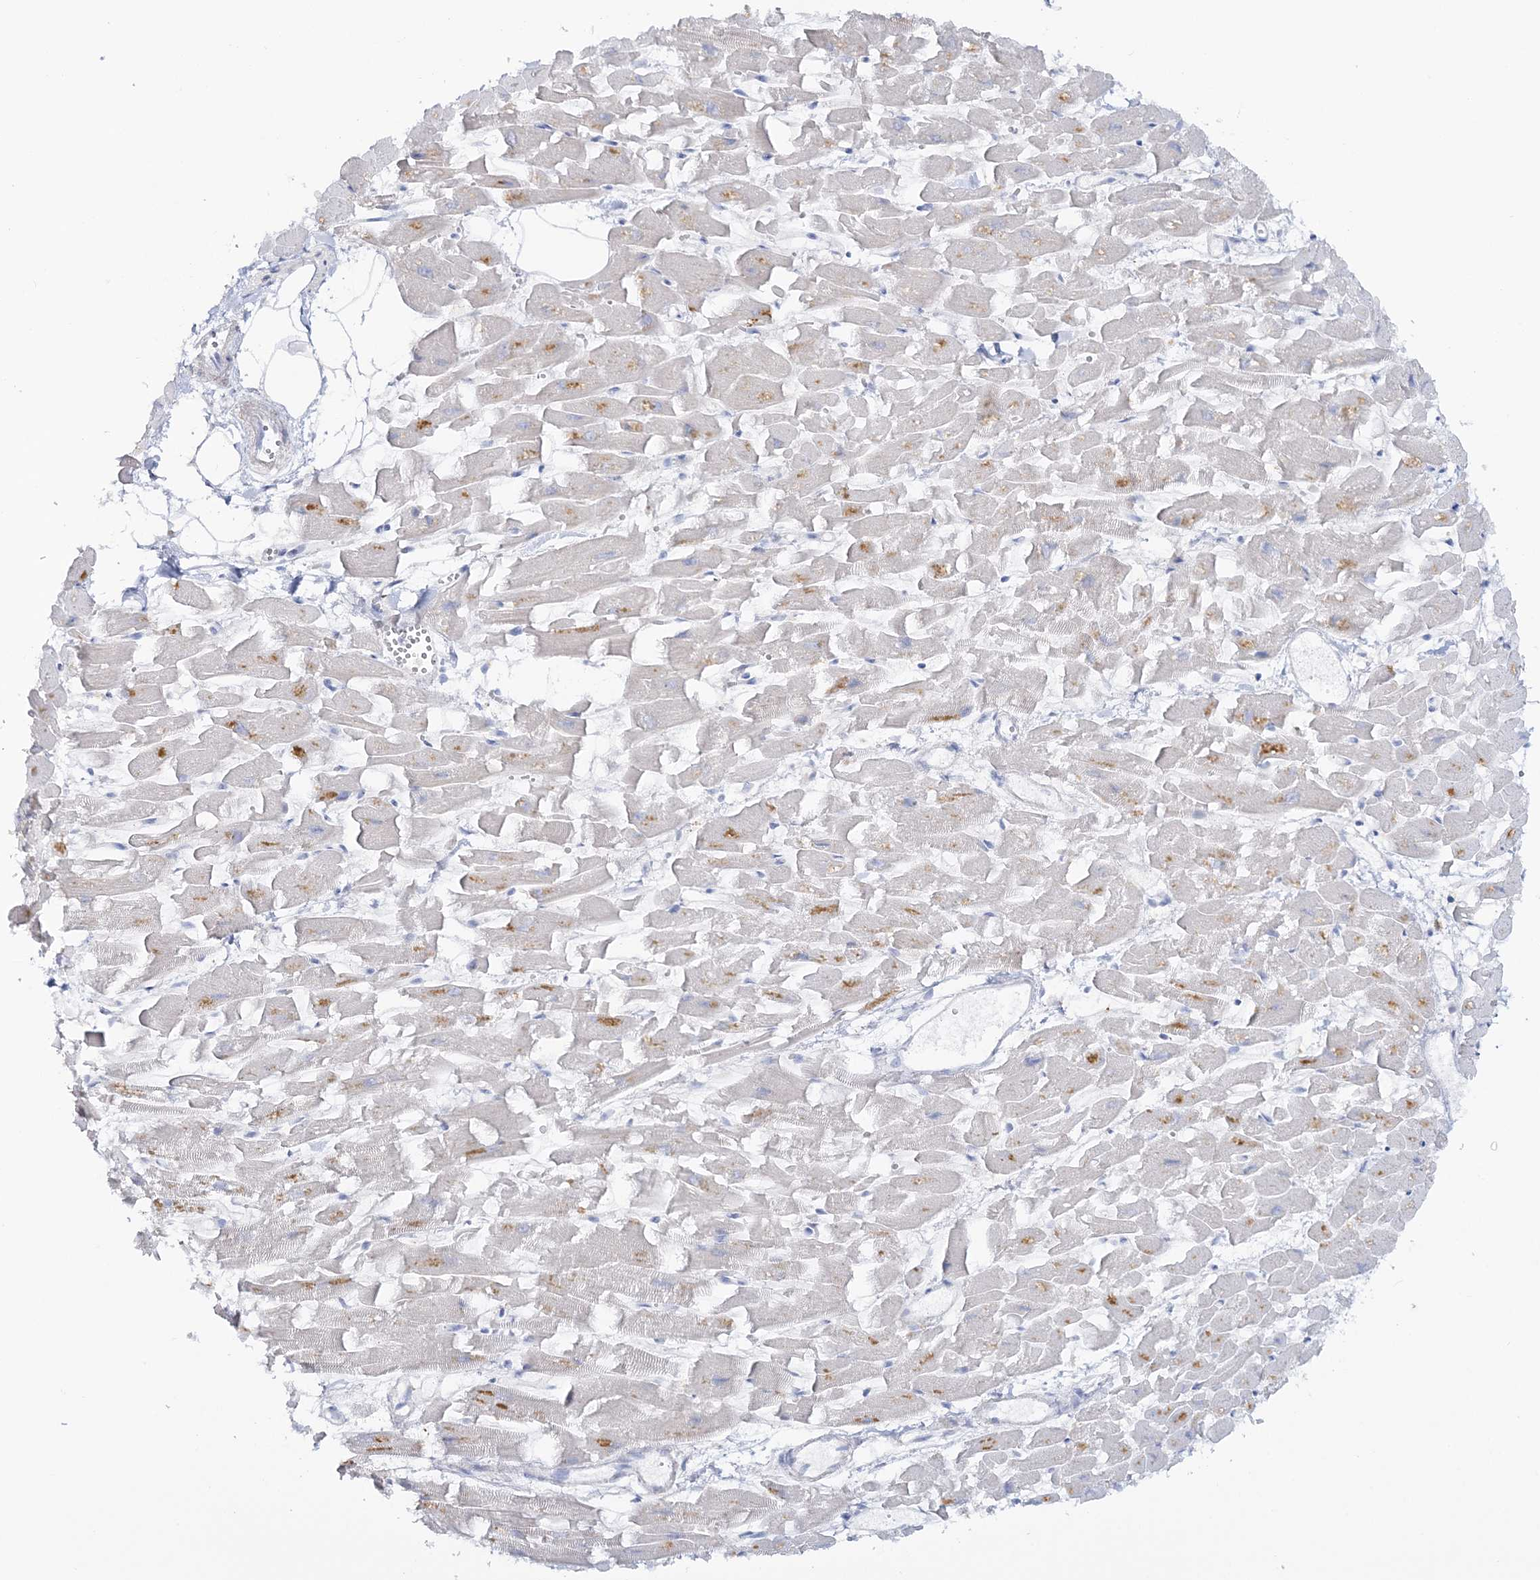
{"staining": {"intensity": "negative", "quantity": "none", "location": "none"}, "tissue": "heart muscle", "cell_type": "Cardiomyocytes", "image_type": "normal", "snomed": [{"axis": "morphology", "description": "Normal tissue, NOS"}, {"axis": "topography", "description": "Heart"}], "caption": "Cardiomyocytes show no significant staining in unremarkable heart muscle.", "gene": "WDSUB1", "patient": {"sex": "female", "age": 64}}